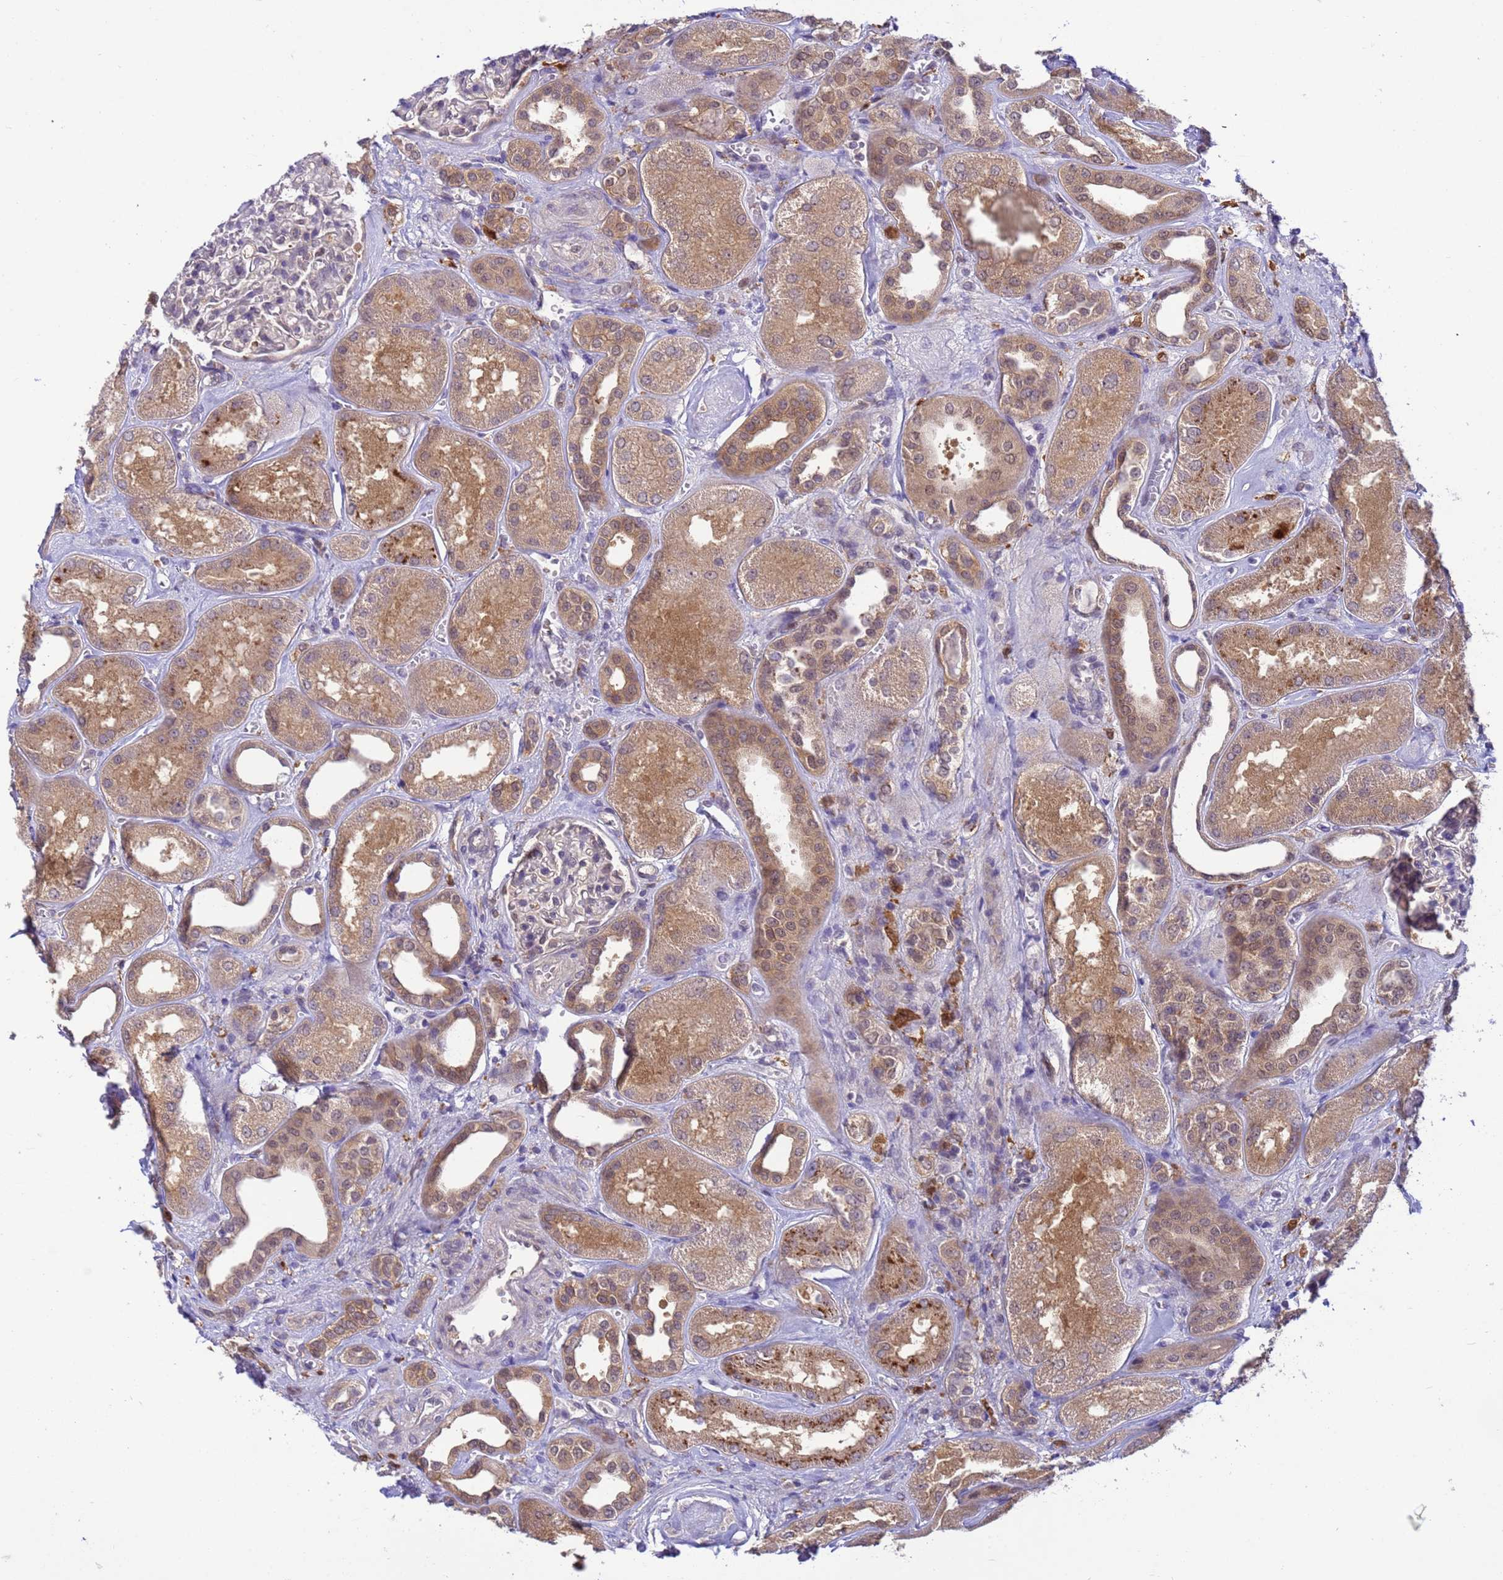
{"staining": {"intensity": "moderate", "quantity": "<25%", "location": "cytoplasmic/membranous"}, "tissue": "kidney", "cell_type": "Cells in glomeruli", "image_type": "normal", "snomed": [{"axis": "morphology", "description": "Normal tissue, NOS"}, {"axis": "morphology", "description": "Adenocarcinoma, NOS"}, {"axis": "topography", "description": "Kidney"}], "caption": "A brown stain shows moderate cytoplasmic/membranous staining of a protein in cells in glomeruli of normal kidney.", "gene": "NPEPPS", "patient": {"sex": "female", "age": 68}}